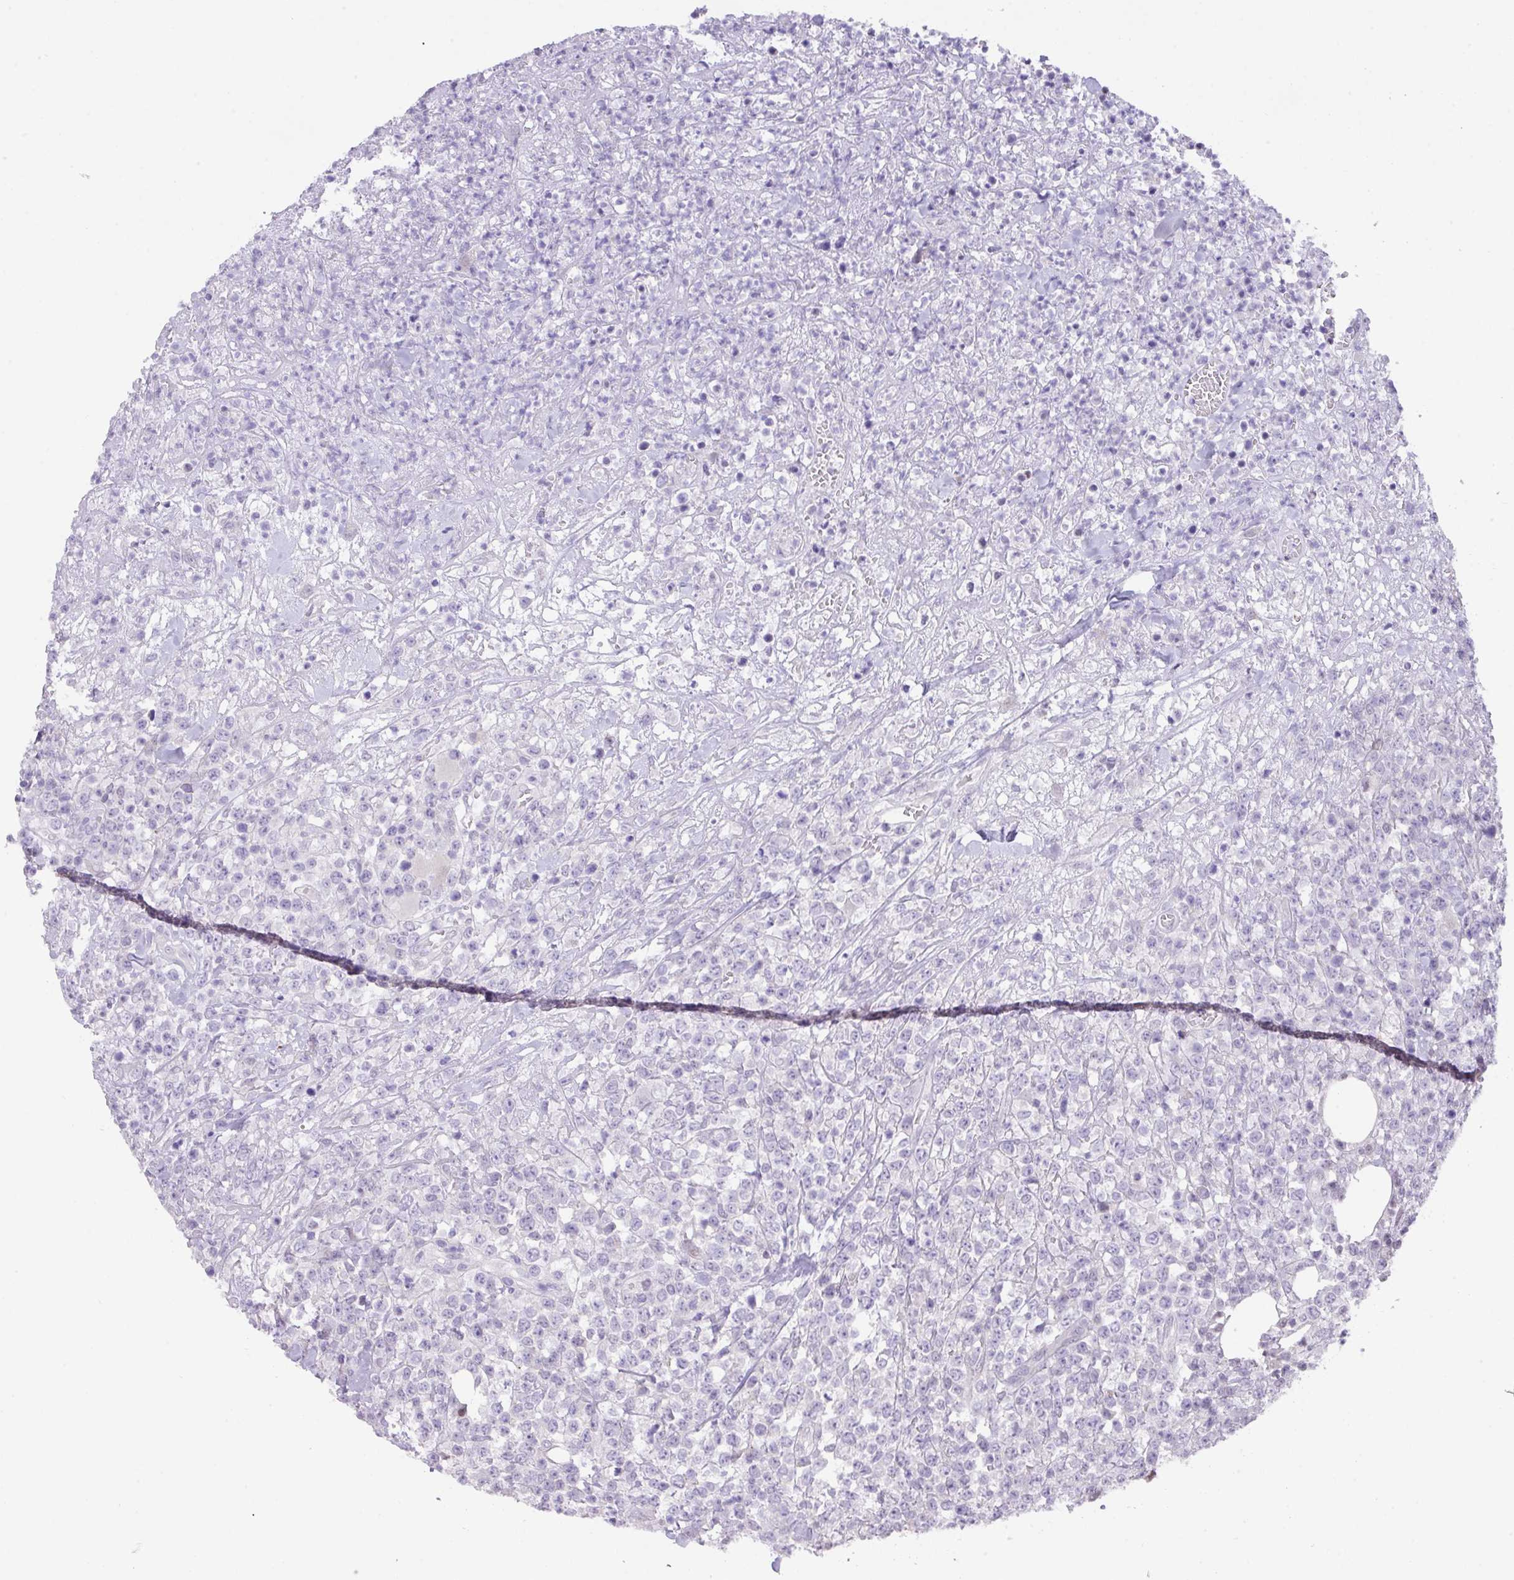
{"staining": {"intensity": "negative", "quantity": "none", "location": "none"}, "tissue": "lymphoma", "cell_type": "Tumor cells", "image_type": "cancer", "snomed": [{"axis": "morphology", "description": "Malignant lymphoma, non-Hodgkin's type, High grade"}, {"axis": "topography", "description": "Colon"}], "caption": "Immunohistochemistry micrograph of neoplastic tissue: human lymphoma stained with DAB displays no significant protein expression in tumor cells.", "gene": "ANKRD13B", "patient": {"sex": "female", "age": 53}}